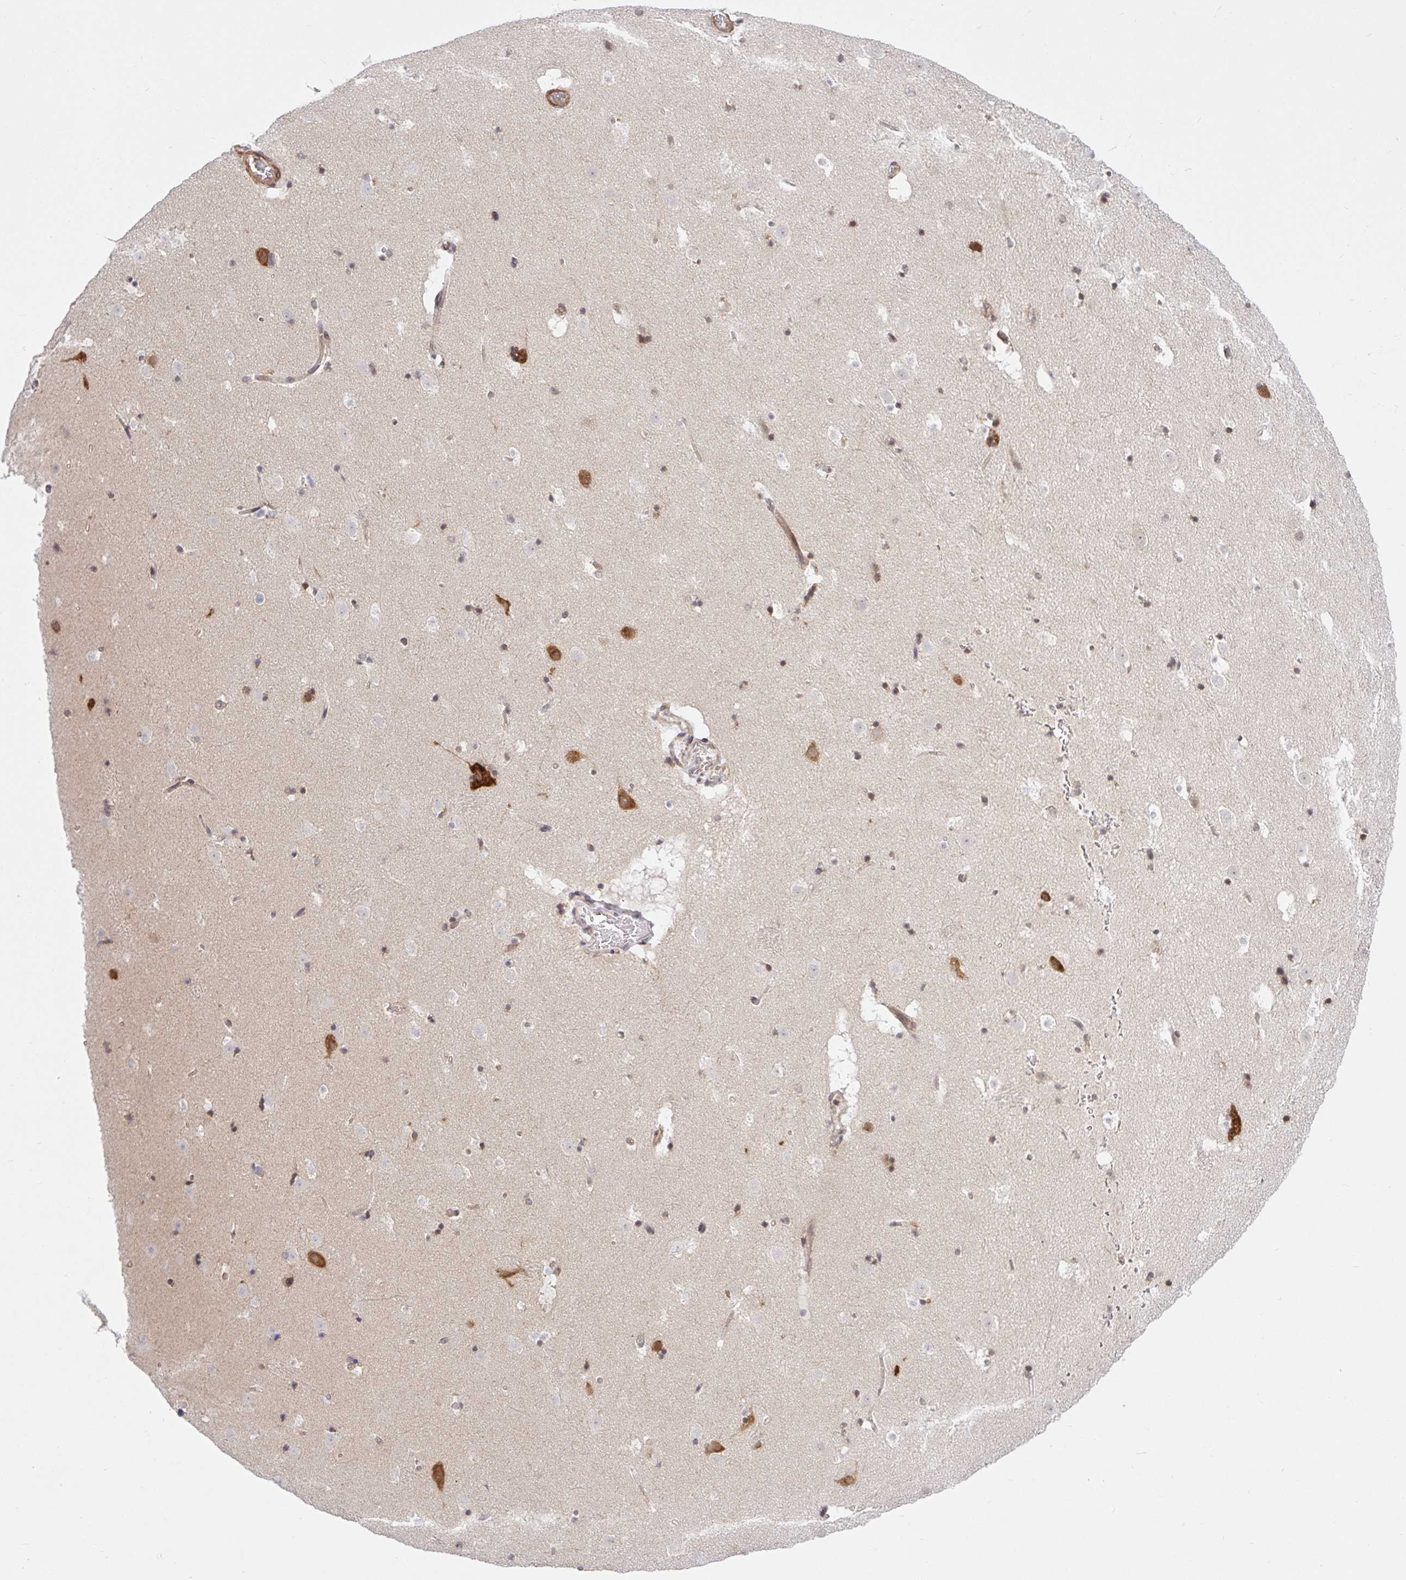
{"staining": {"intensity": "weak", "quantity": "25%-75%", "location": "cytoplasmic/membranous"}, "tissue": "caudate", "cell_type": "Glial cells", "image_type": "normal", "snomed": [{"axis": "morphology", "description": "Normal tissue, NOS"}, {"axis": "topography", "description": "Lateral ventricle wall"}], "caption": "This photomicrograph displays immunohistochemistry (IHC) staining of unremarkable human caudate, with low weak cytoplasmic/membranous positivity in about 25%-75% of glial cells.", "gene": "LARP1", "patient": {"sex": "male", "age": 37}}